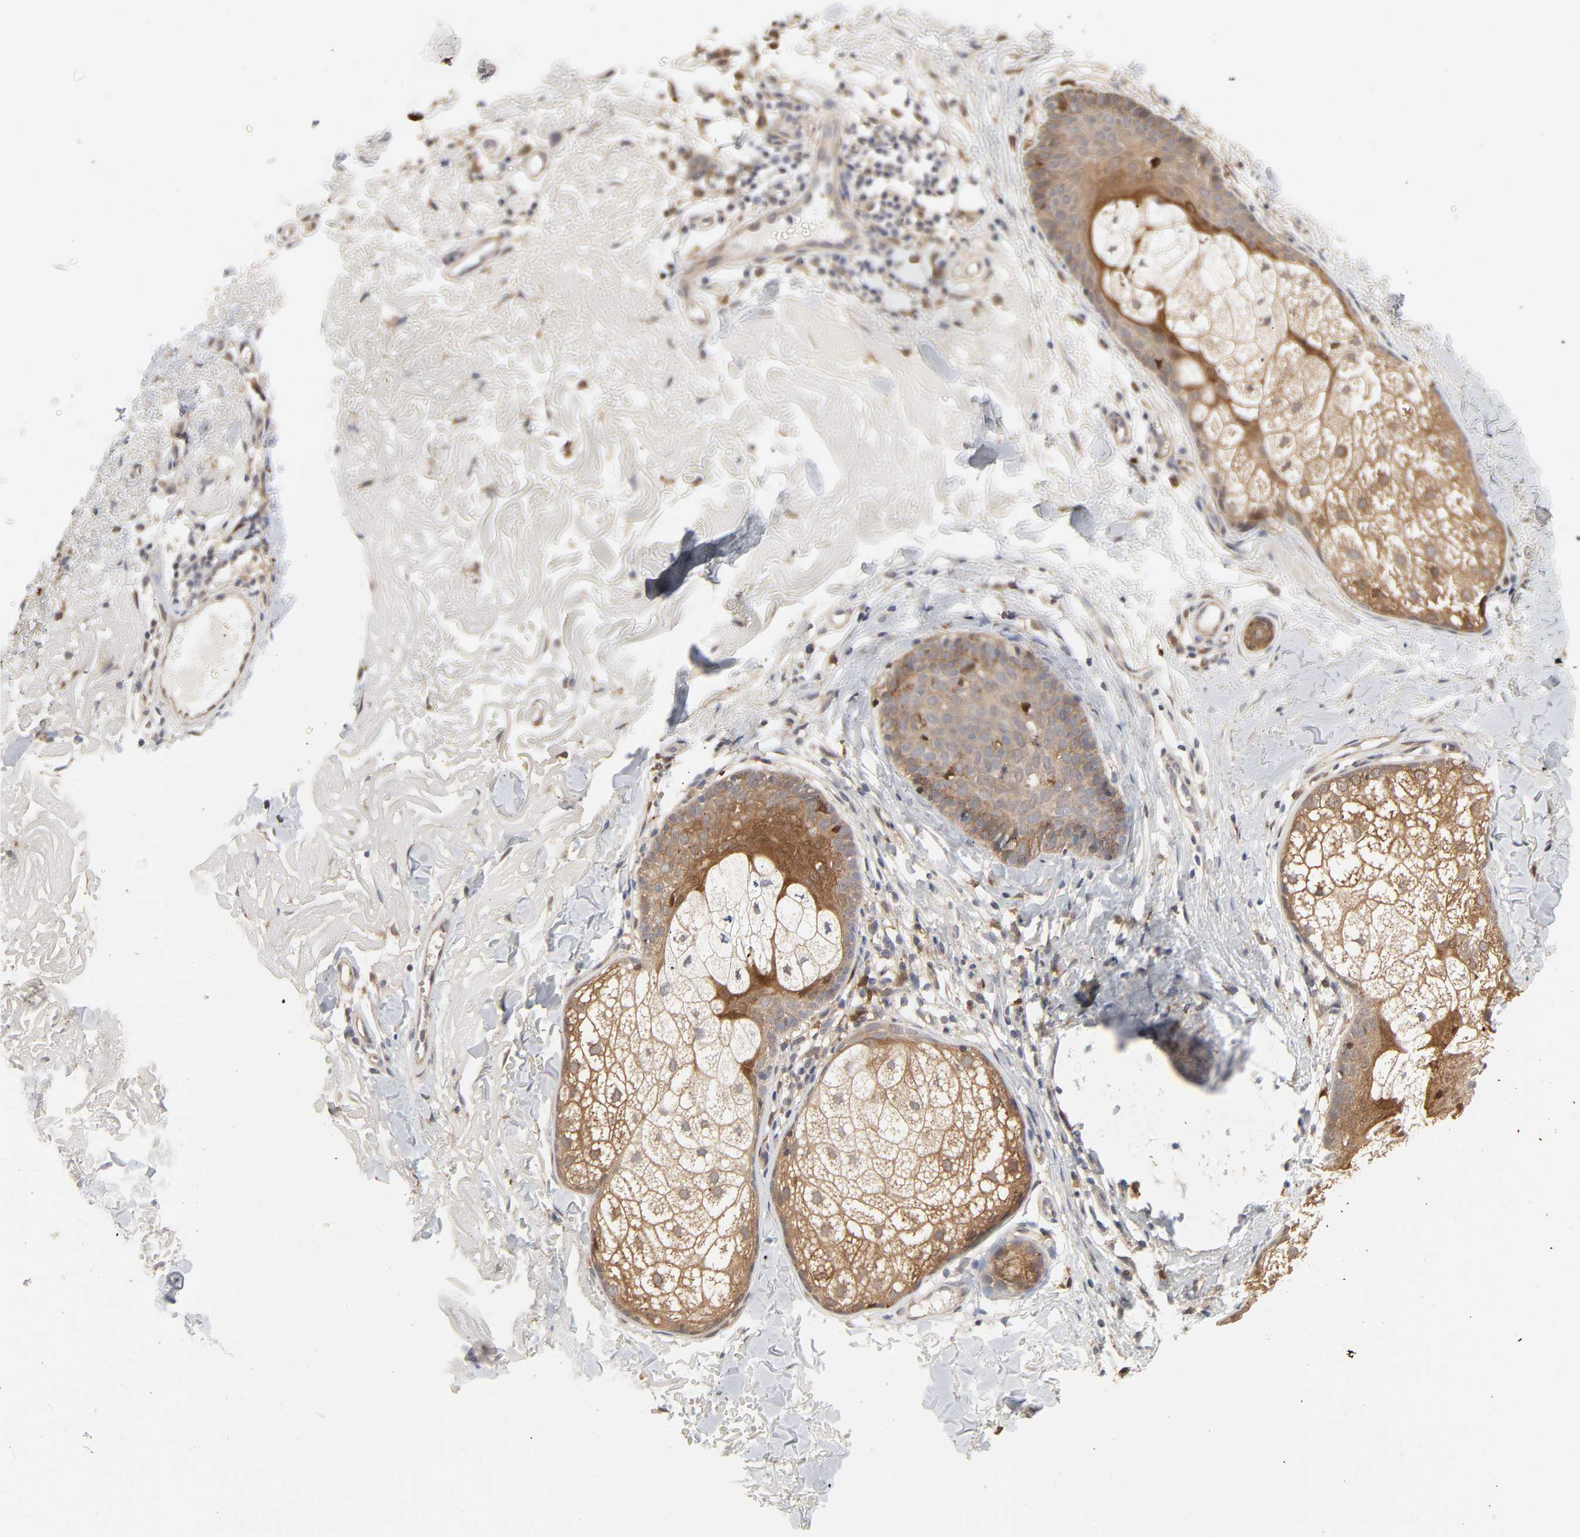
{"staining": {"intensity": "weak", "quantity": ">75%", "location": "cytoplasmic/membranous"}, "tissue": "skin cancer", "cell_type": "Tumor cells", "image_type": "cancer", "snomed": [{"axis": "morphology", "description": "Basal cell carcinoma"}, {"axis": "topography", "description": "Skin"}], "caption": "Protein analysis of skin cancer tissue displays weak cytoplasmic/membranous positivity in approximately >75% of tumor cells.", "gene": "NDRG2", "patient": {"sex": "male", "age": 74}}